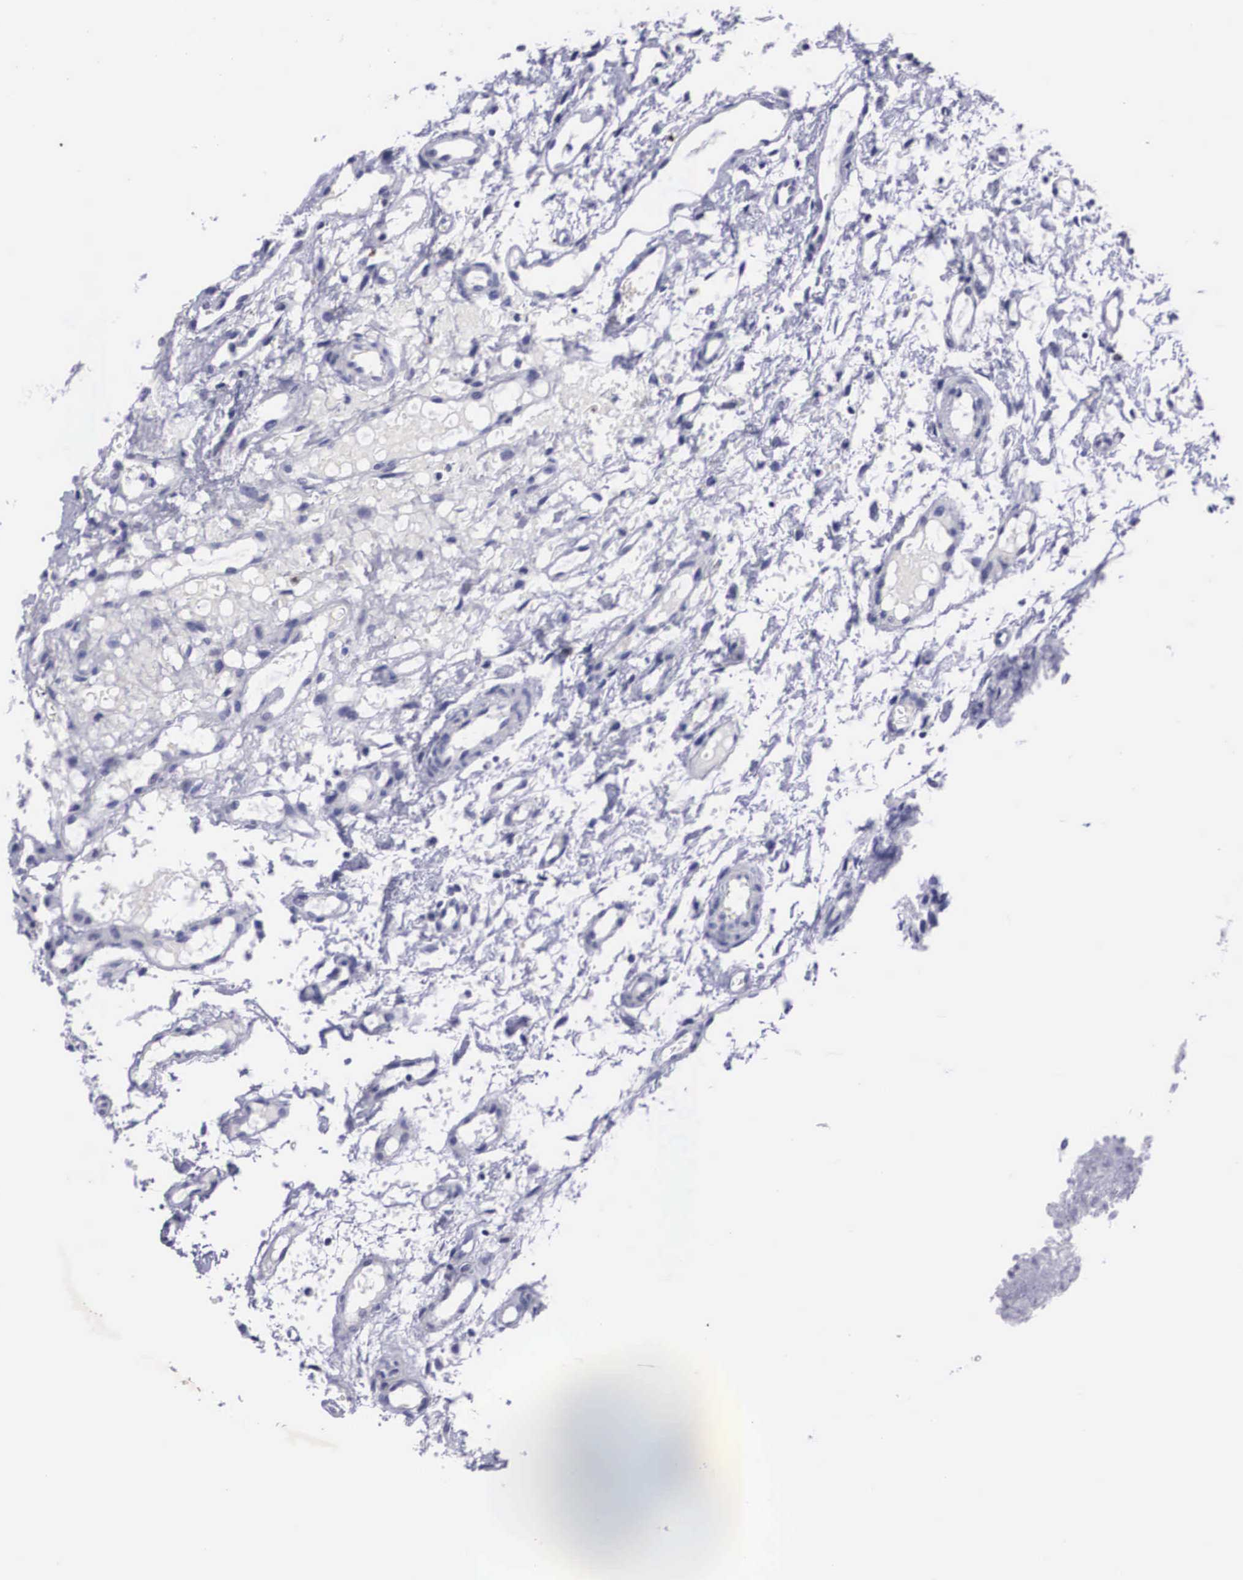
{"staining": {"intensity": "negative", "quantity": "none", "location": "none"}, "tissue": "glioma", "cell_type": "Tumor cells", "image_type": "cancer", "snomed": [{"axis": "morphology", "description": "Glioma, malignant, High grade"}, {"axis": "topography", "description": "Brain"}], "caption": "Human malignant high-grade glioma stained for a protein using immunohistochemistry (IHC) demonstrates no expression in tumor cells.", "gene": "C22orf31", "patient": {"sex": "male", "age": 77}}